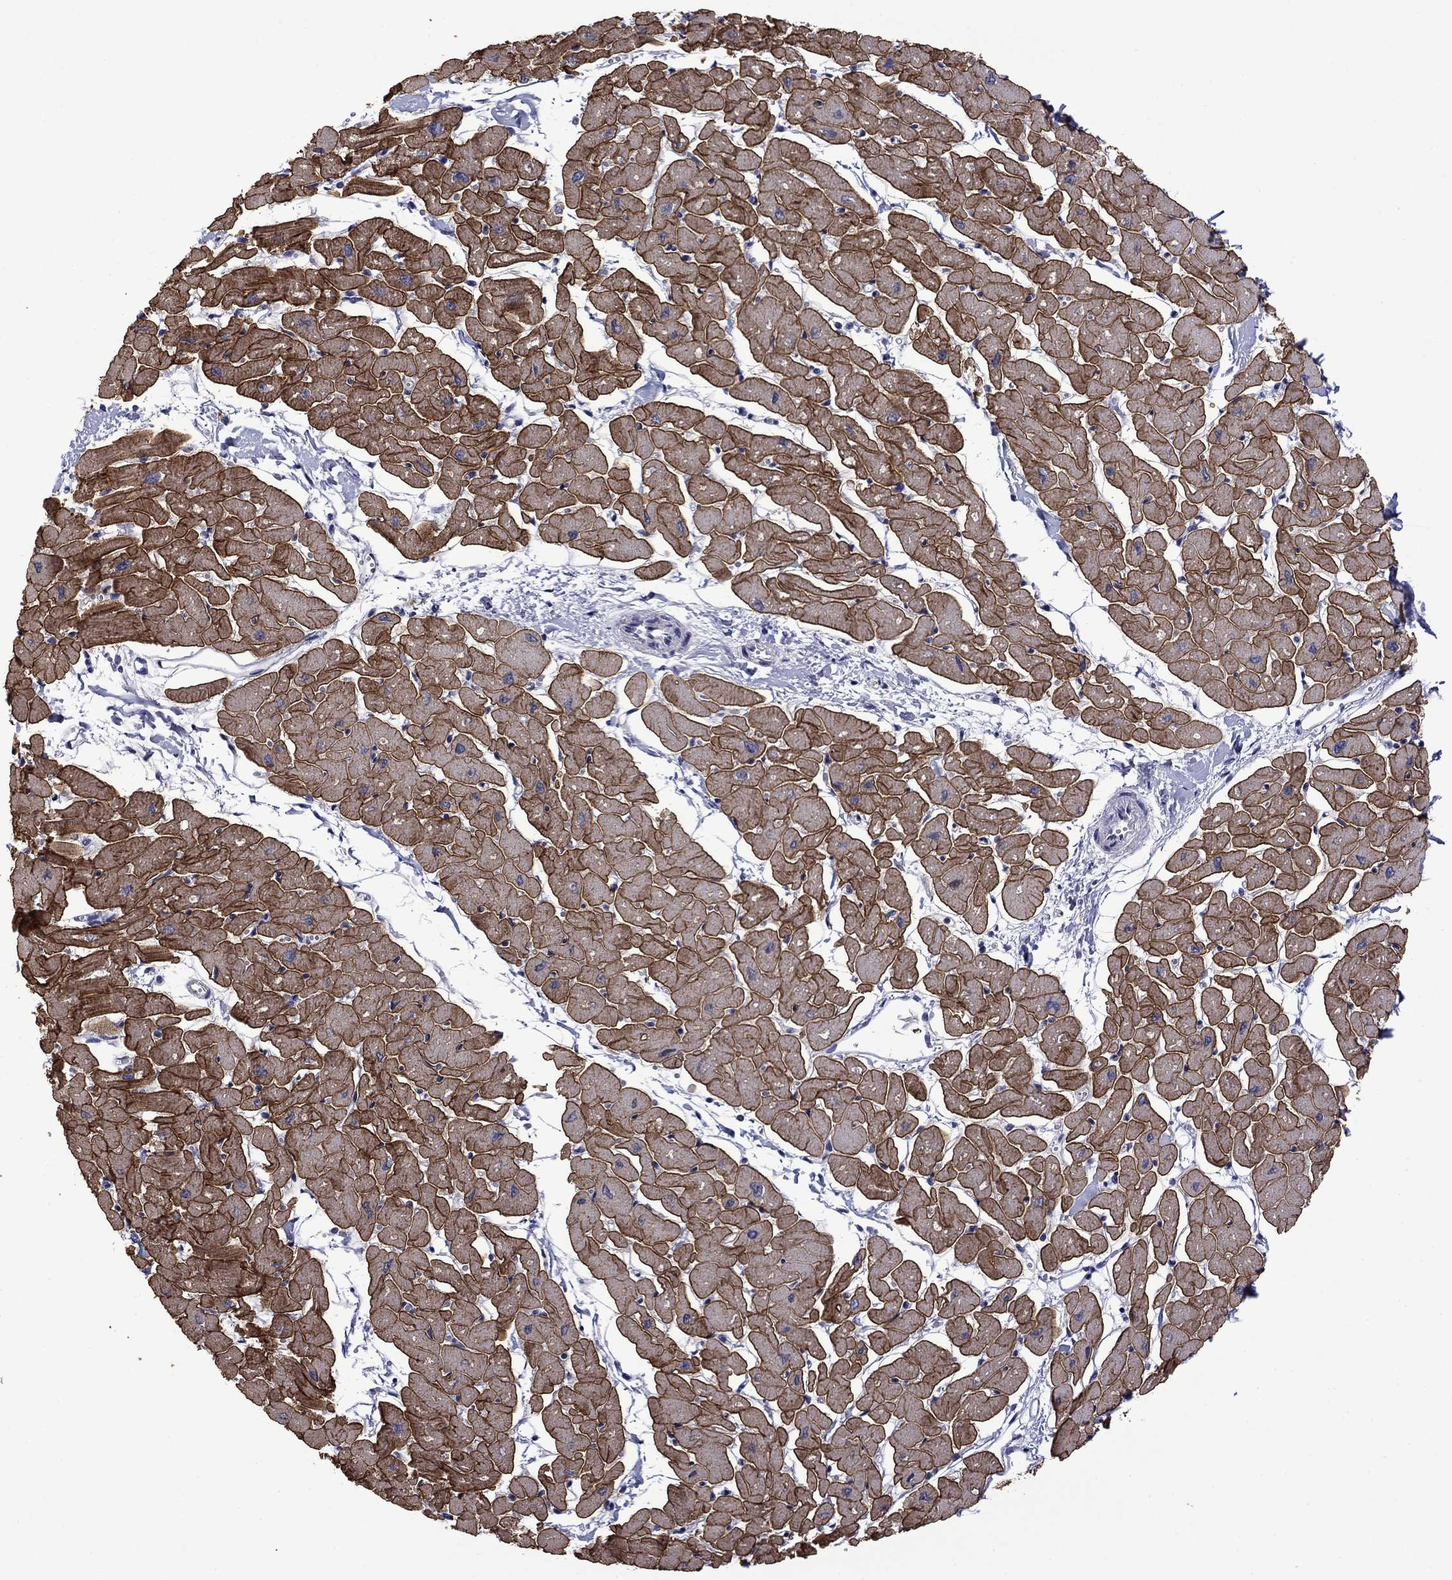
{"staining": {"intensity": "strong", "quantity": ">75%", "location": "cytoplasmic/membranous"}, "tissue": "heart muscle", "cell_type": "Cardiomyocytes", "image_type": "normal", "snomed": [{"axis": "morphology", "description": "Normal tissue, NOS"}, {"axis": "topography", "description": "Heart"}], "caption": "Strong cytoplasmic/membranous protein staining is present in approximately >75% of cardiomyocytes in heart muscle.", "gene": "LMO7", "patient": {"sex": "male", "age": 57}}